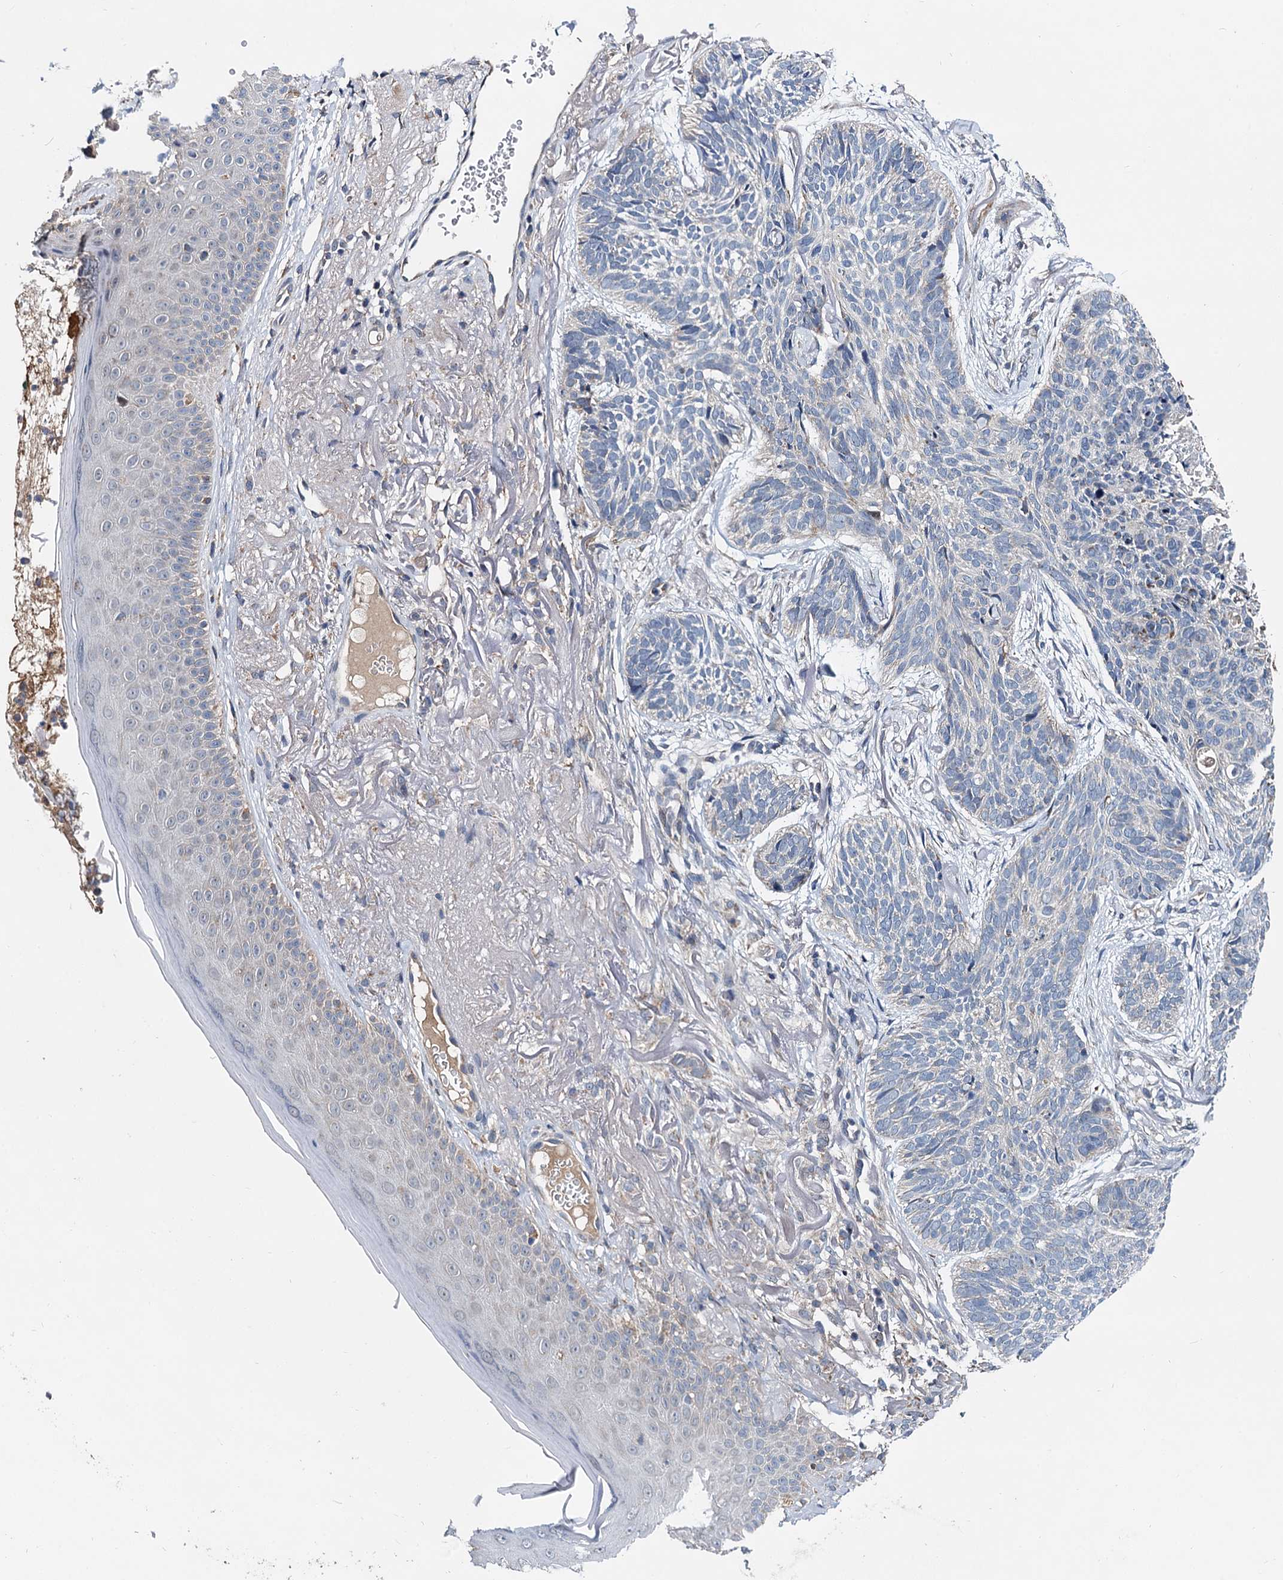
{"staining": {"intensity": "negative", "quantity": "none", "location": "none"}, "tissue": "skin cancer", "cell_type": "Tumor cells", "image_type": "cancer", "snomed": [{"axis": "morphology", "description": "Normal tissue, NOS"}, {"axis": "morphology", "description": "Basal cell carcinoma"}, {"axis": "topography", "description": "Skin"}], "caption": "The histopathology image demonstrates no significant positivity in tumor cells of basal cell carcinoma (skin).", "gene": "SPRYD3", "patient": {"sex": "male", "age": 66}}